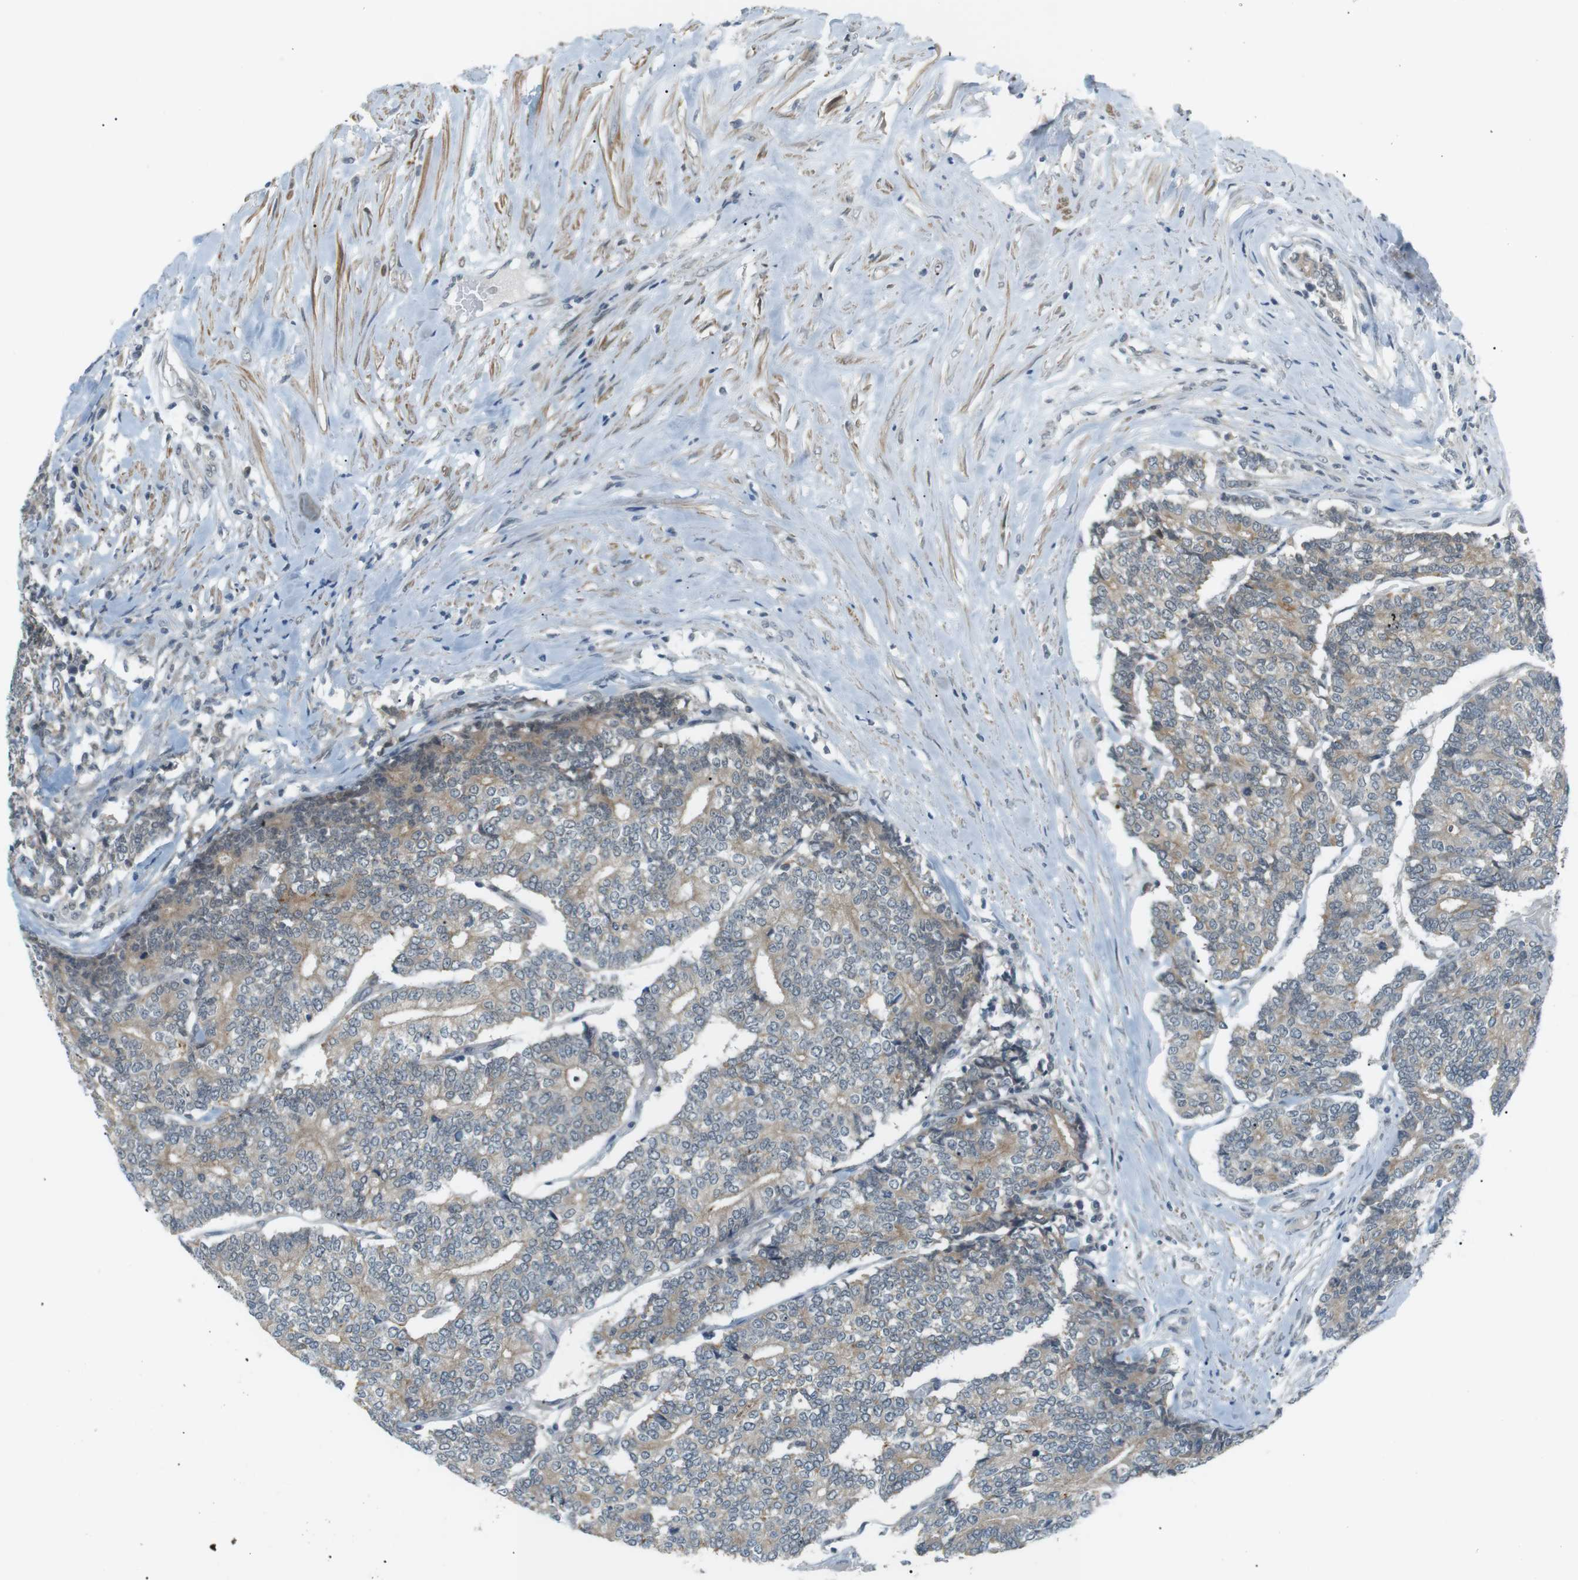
{"staining": {"intensity": "weak", "quantity": "<25%", "location": "cytoplasmic/membranous"}, "tissue": "prostate cancer", "cell_type": "Tumor cells", "image_type": "cancer", "snomed": [{"axis": "morphology", "description": "Normal tissue, NOS"}, {"axis": "morphology", "description": "Adenocarcinoma, High grade"}, {"axis": "topography", "description": "Prostate"}, {"axis": "topography", "description": "Seminal veicle"}], "caption": "High power microscopy photomicrograph of an immunohistochemistry (IHC) micrograph of high-grade adenocarcinoma (prostate), revealing no significant expression in tumor cells. (Brightfield microscopy of DAB (3,3'-diaminobenzidine) IHC at high magnification).", "gene": "RTN3", "patient": {"sex": "male", "age": 55}}